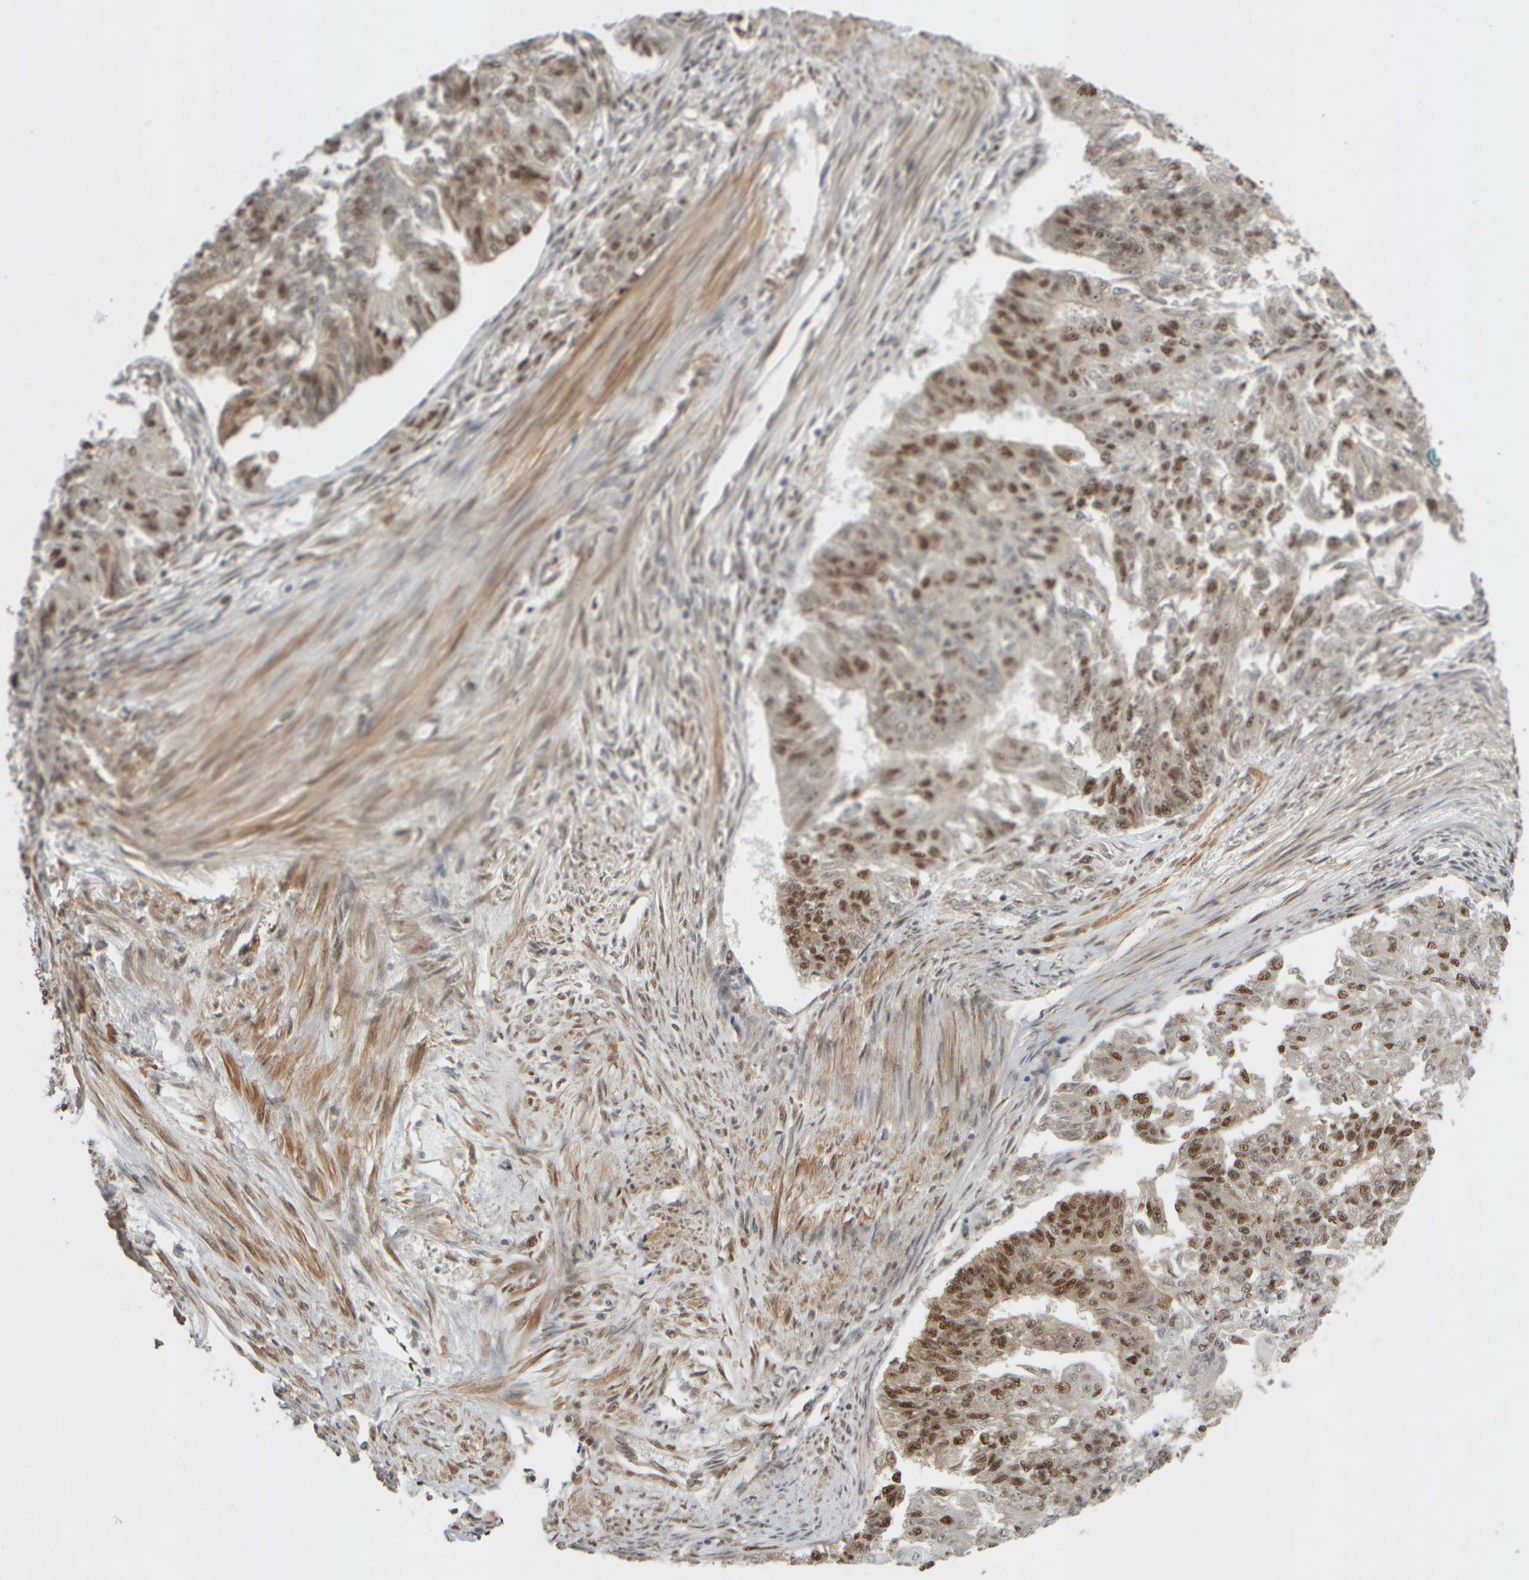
{"staining": {"intensity": "moderate", "quantity": ">75%", "location": "nuclear"}, "tissue": "endometrial cancer", "cell_type": "Tumor cells", "image_type": "cancer", "snomed": [{"axis": "morphology", "description": "Adenocarcinoma, NOS"}, {"axis": "topography", "description": "Endometrium"}], "caption": "Human endometrial cancer stained with a brown dye reveals moderate nuclear positive staining in about >75% of tumor cells.", "gene": "SYNRG", "patient": {"sex": "female", "age": 32}}